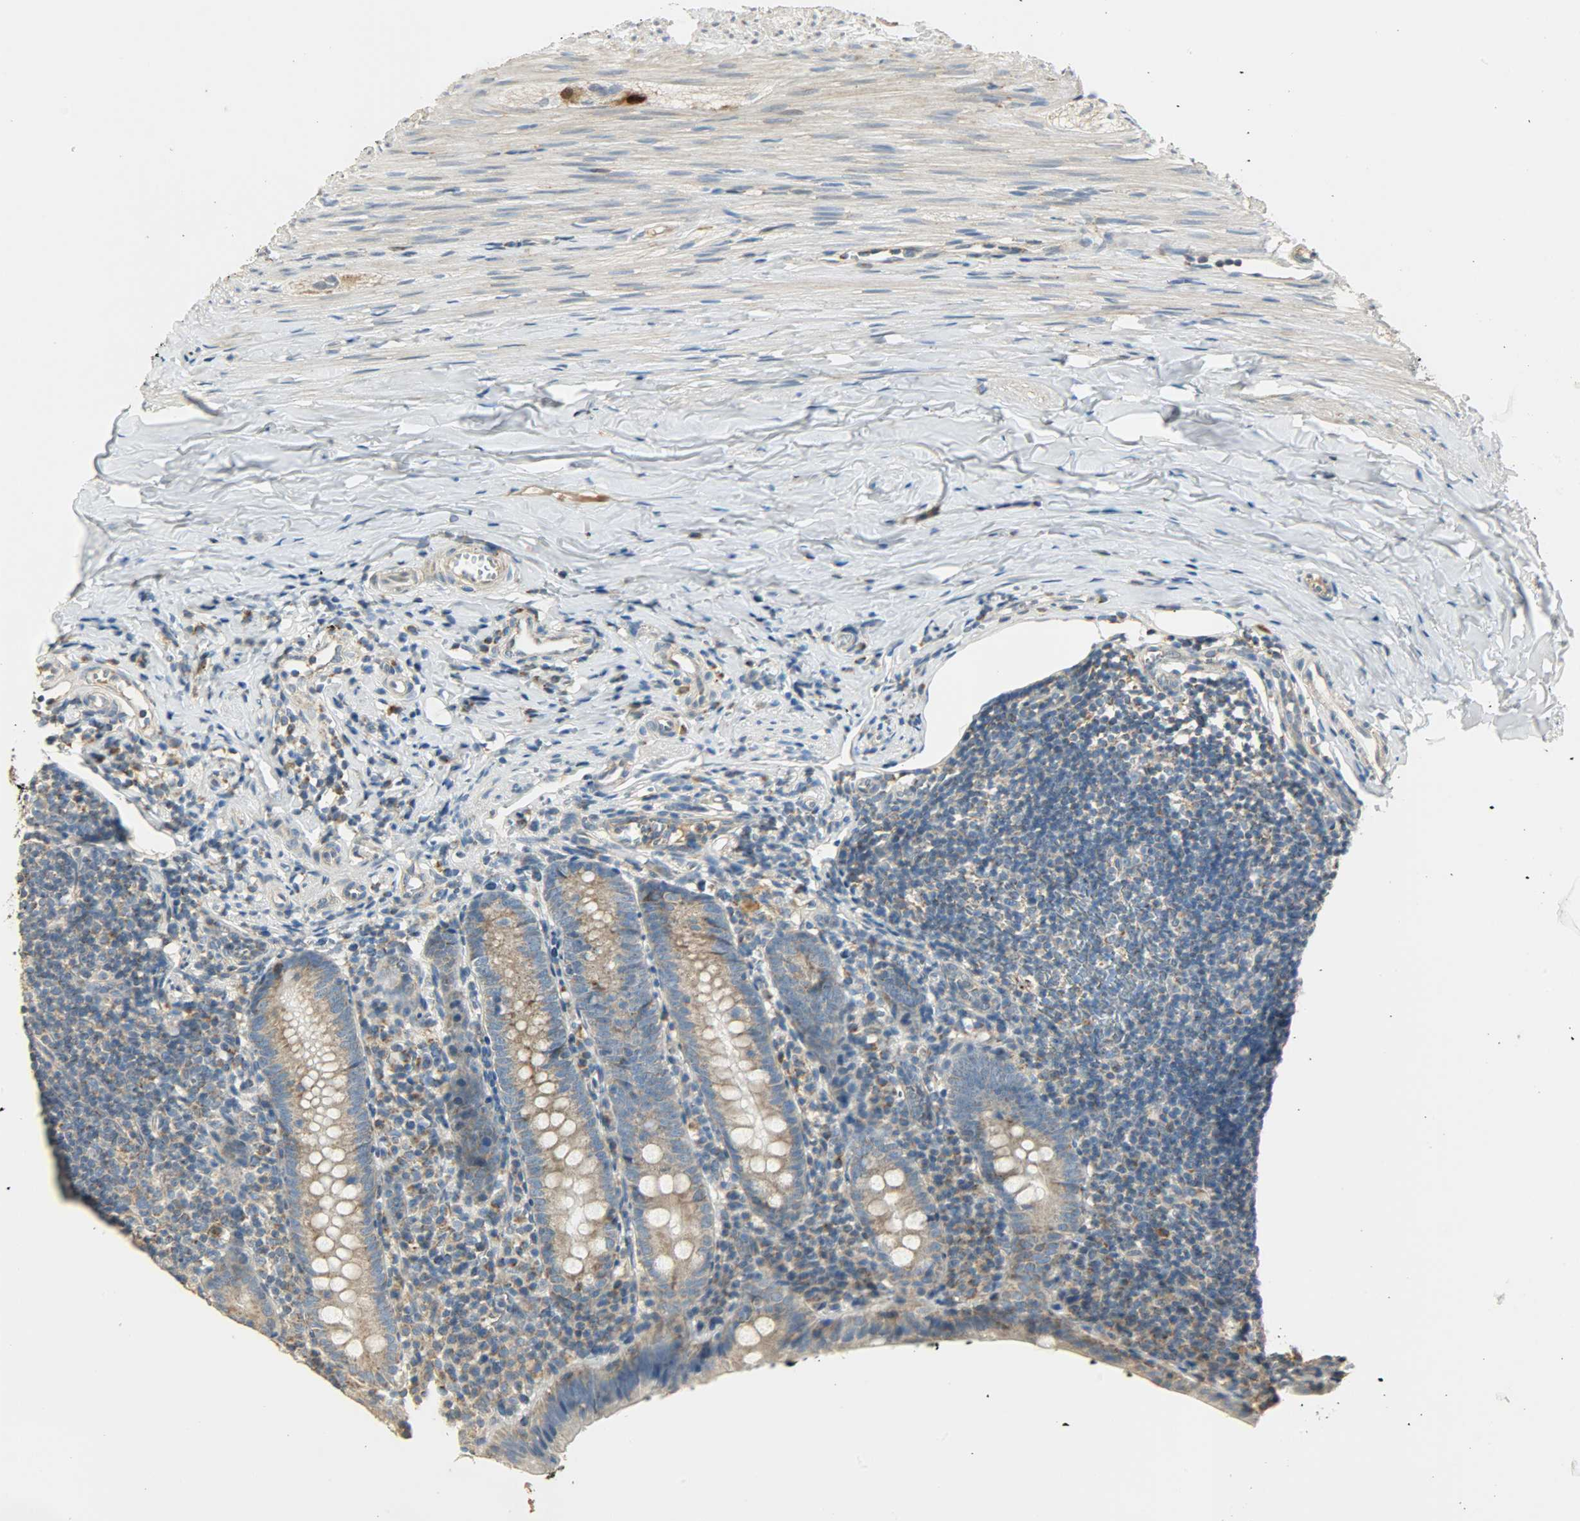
{"staining": {"intensity": "moderate", "quantity": ">75%", "location": "cytoplasmic/membranous"}, "tissue": "appendix", "cell_type": "Glandular cells", "image_type": "normal", "snomed": [{"axis": "morphology", "description": "Normal tissue, NOS"}, {"axis": "topography", "description": "Appendix"}], "caption": "Protein analysis of normal appendix shows moderate cytoplasmic/membranous staining in about >75% of glandular cells.", "gene": "NNT", "patient": {"sex": "female", "age": 10}}